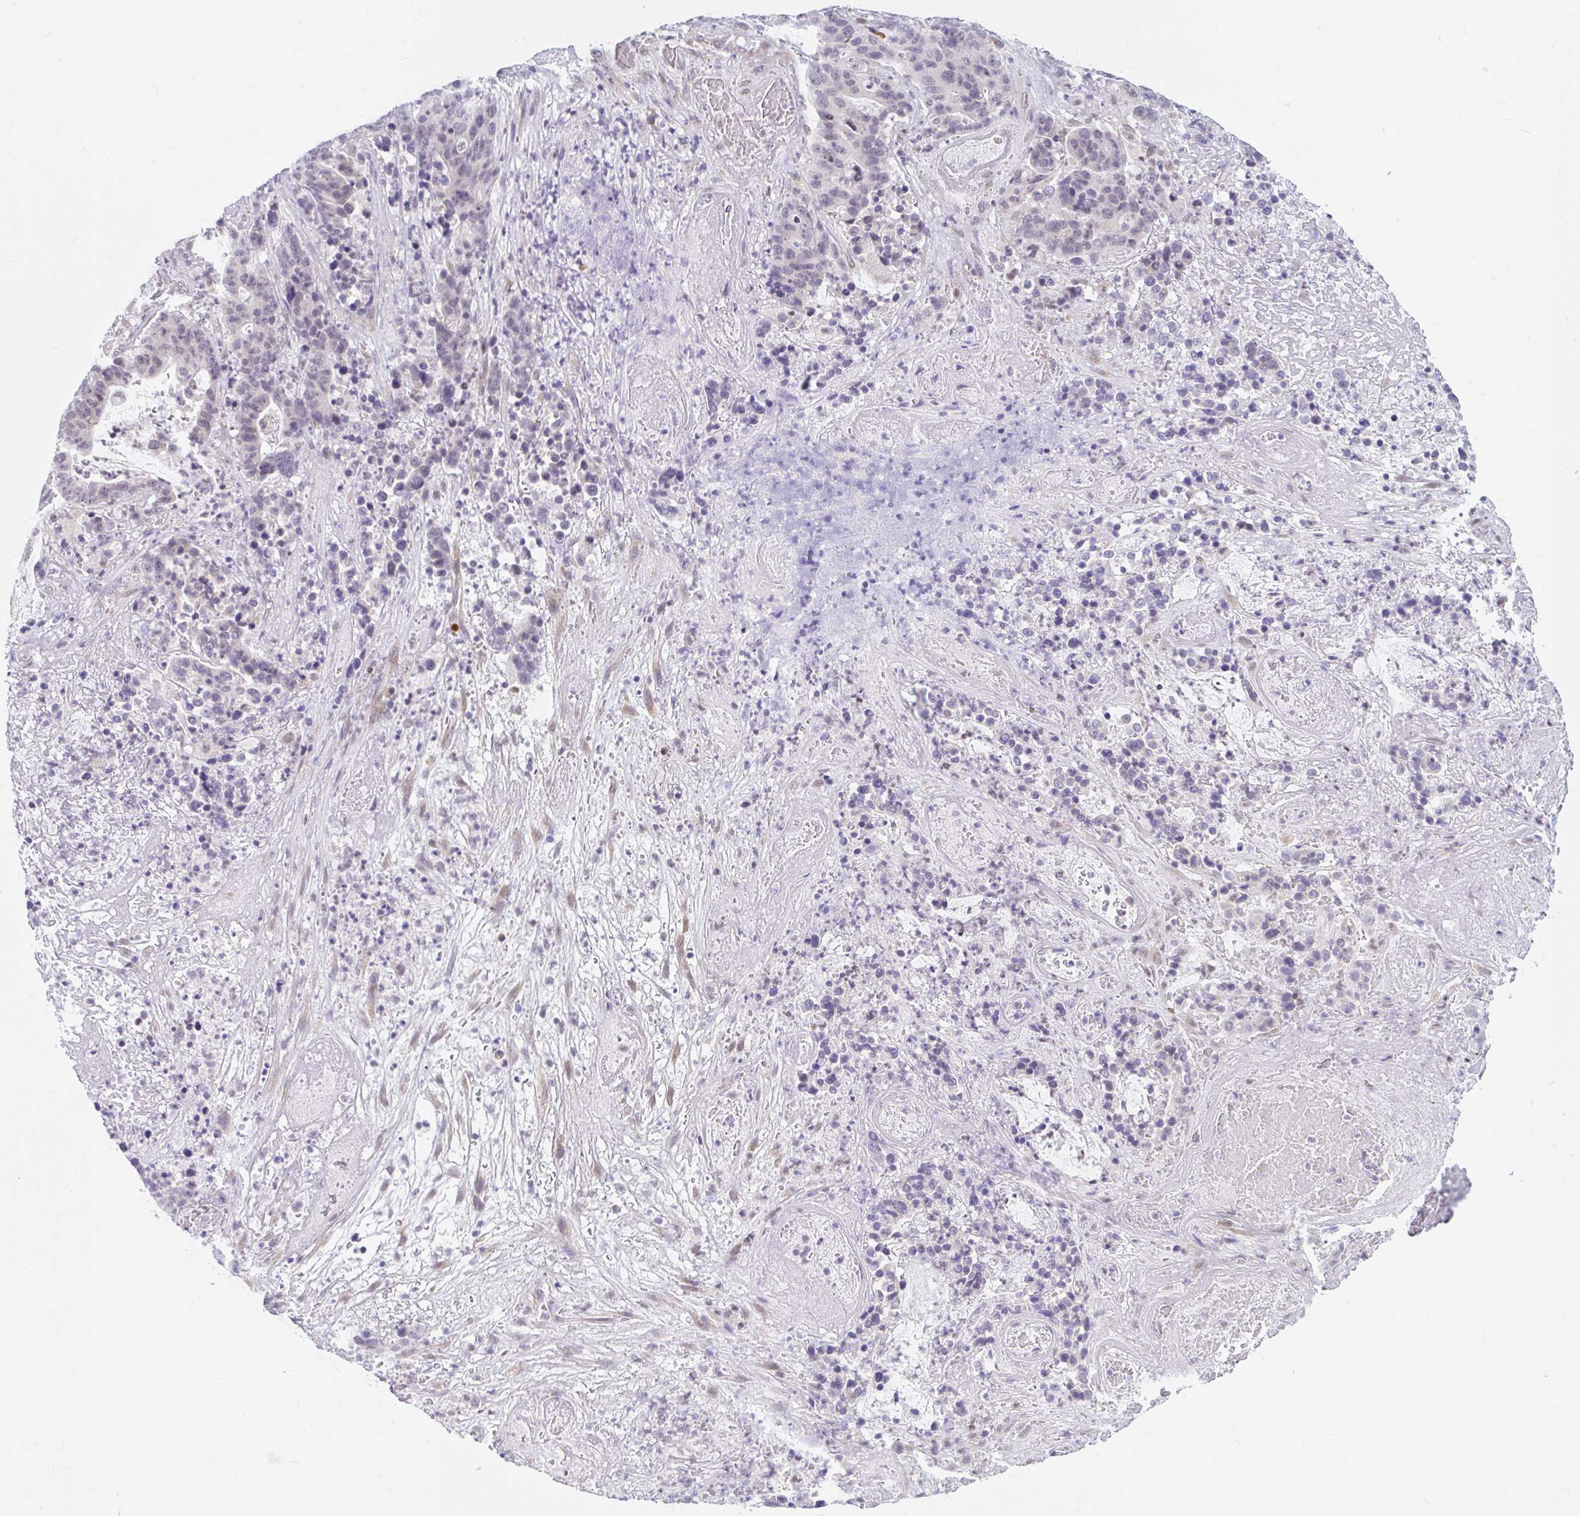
{"staining": {"intensity": "negative", "quantity": "none", "location": "none"}, "tissue": "stomach cancer", "cell_type": "Tumor cells", "image_type": "cancer", "snomed": [{"axis": "morphology", "description": "Normal tissue, NOS"}, {"axis": "morphology", "description": "Adenocarcinoma, NOS"}, {"axis": "topography", "description": "Stomach"}], "caption": "Immunohistochemistry photomicrograph of stomach cancer stained for a protein (brown), which displays no positivity in tumor cells.", "gene": "SRSF10", "patient": {"sex": "female", "age": 64}}